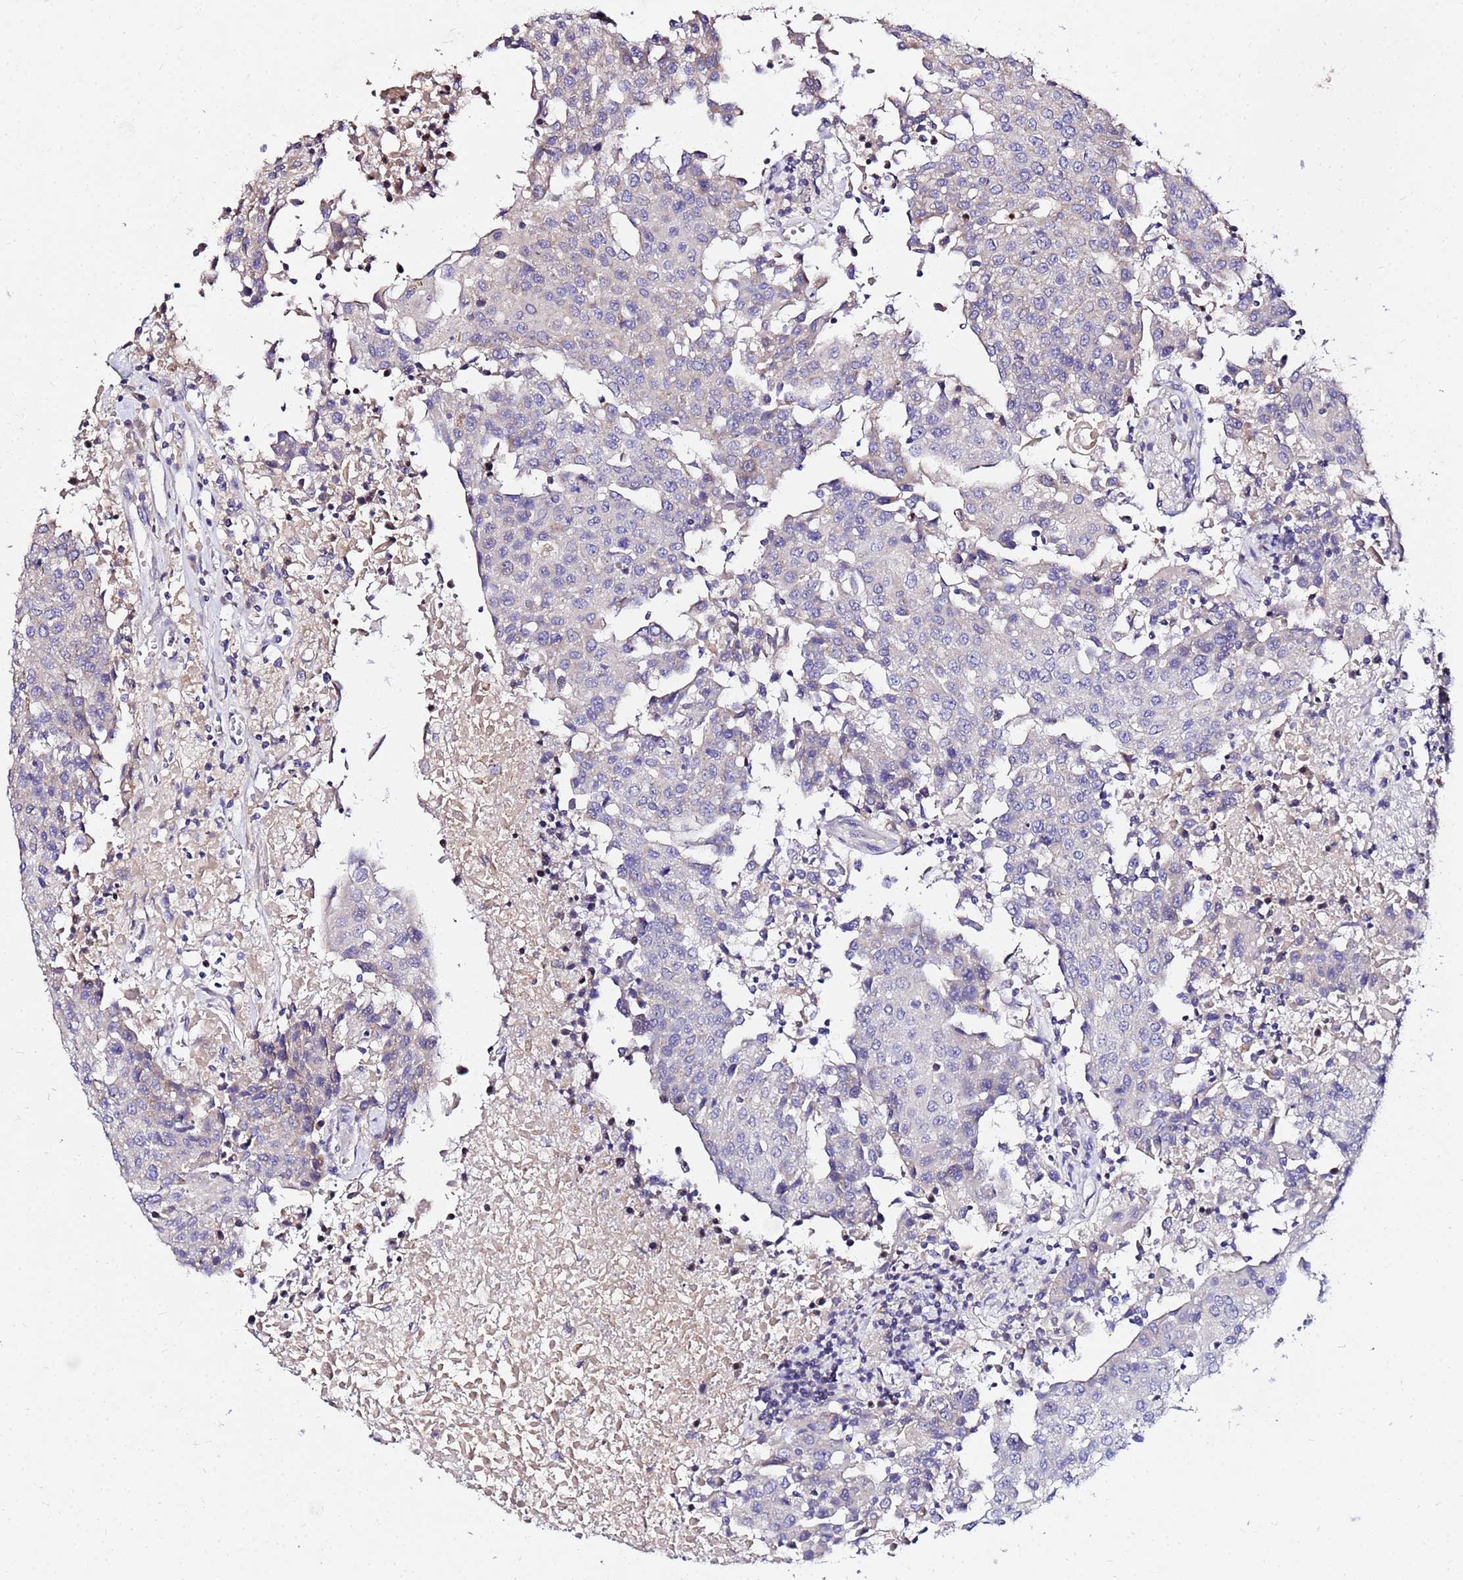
{"staining": {"intensity": "negative", "quantity": "none", "location": "none"}, "tissue": "urothelial cancer", "cell_type": "Tumor cells", "image_type": "cancer", "snomed": [{"axis": "morphology", "description": "Urothelial carcinoma, High grade"}, {"axis": "topography", "description": "Urinary bladder"}], "caption": "Immunohistochemistry (IHC) of urothelial cancer demonstrates no expression in tumor cells.", "gene": "COX14", "patient": {"sex": "female", "age": 85}}